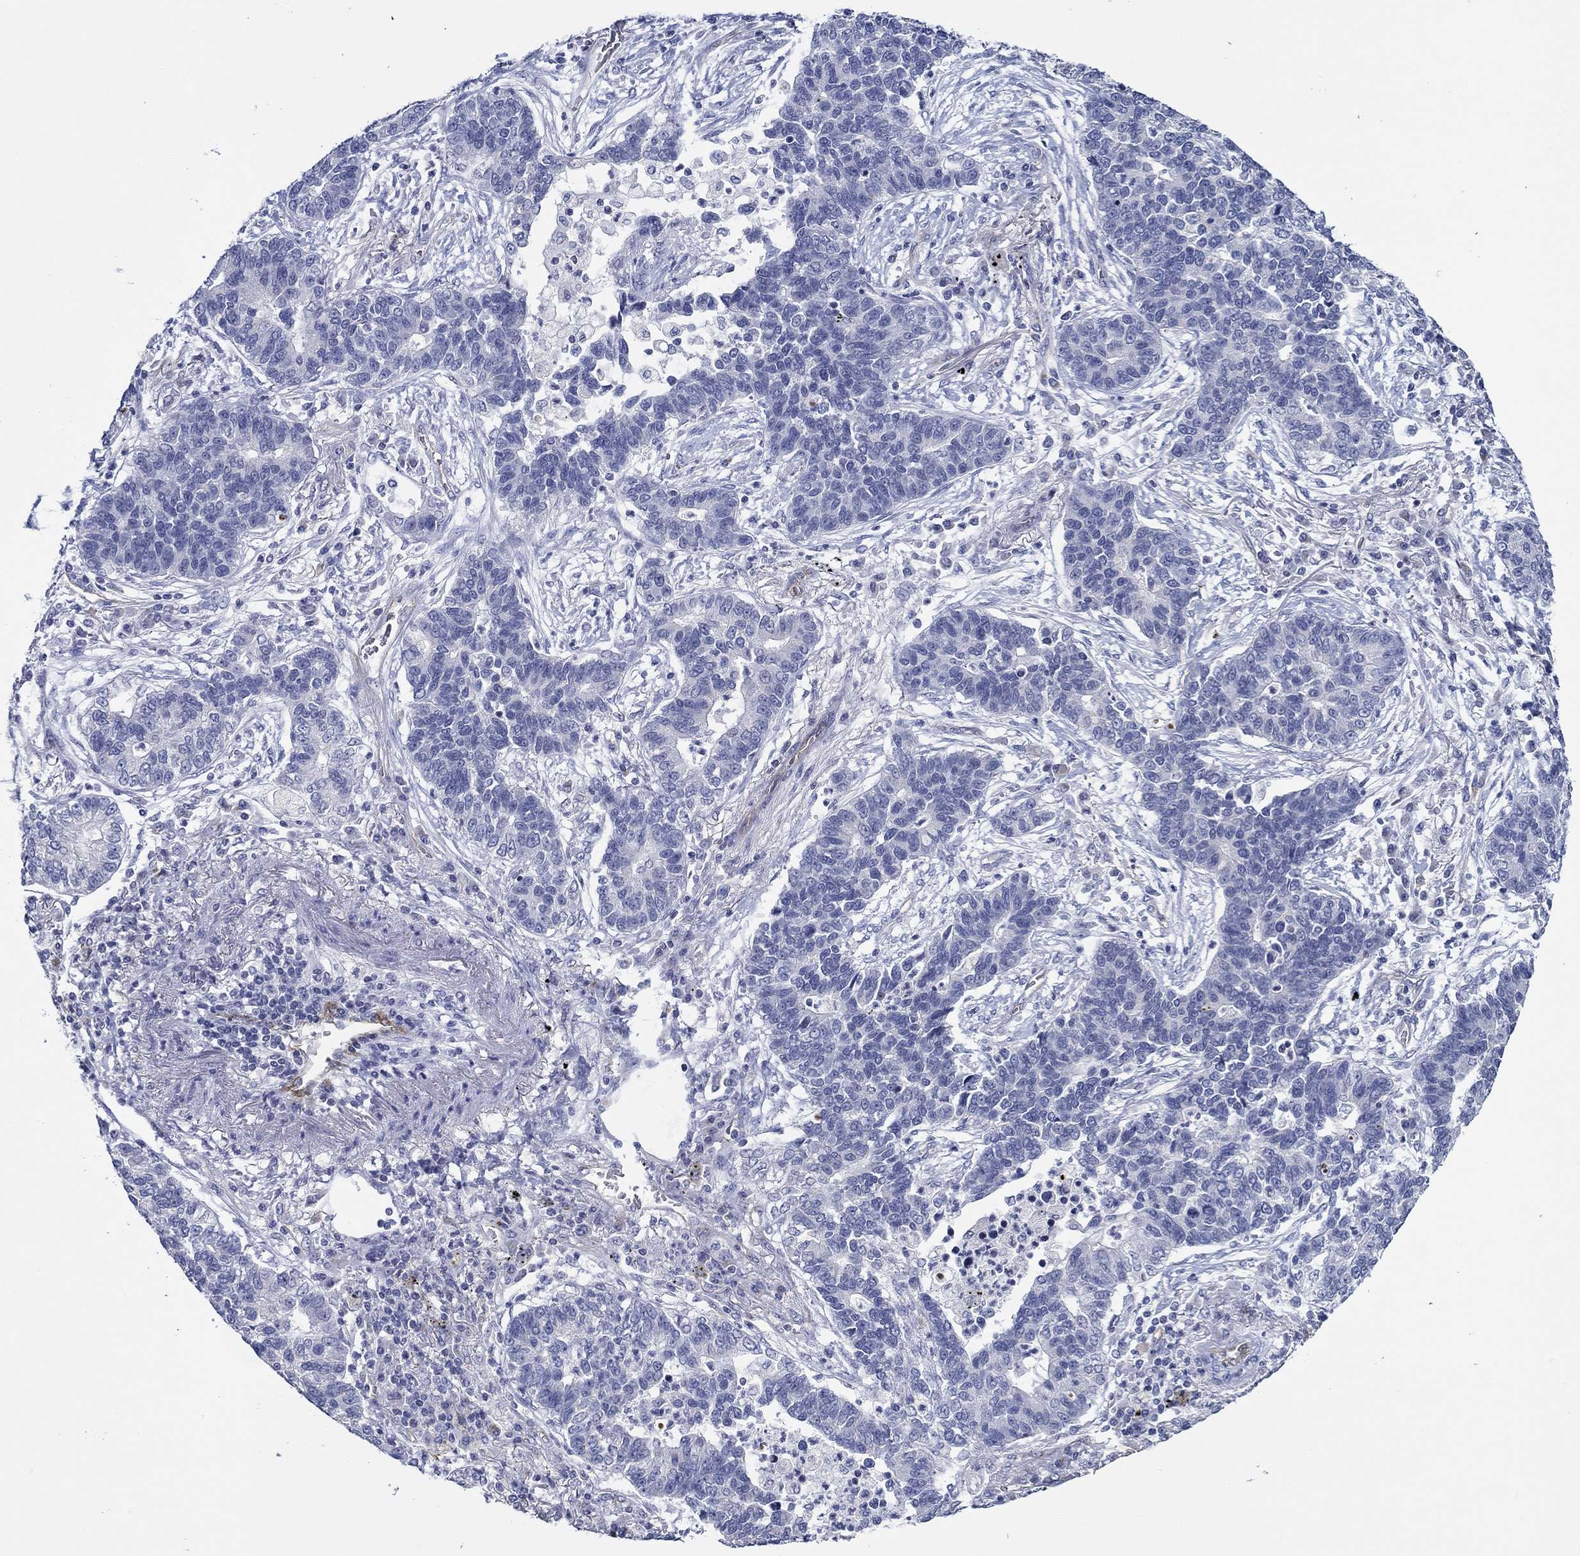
{"staining": {"intensity": "negative", "quantity": "none", "location": "none"}, "tissue": "lung cancer", "cell_type": "Tumor cells", "image_type": "cancer", "snomed": [{"axis": "morphology", "description": "Adenocarcinoma, NOS"}, {"axis": "topography", "description": "Lung"}], "caption": "Lung cancer (adenocarcinoma) stained for a protein using immunohistochemistry displays no positivity tumor cells.", "gene": "GJA5", "patient": {"sex": "female", "age": 57}}